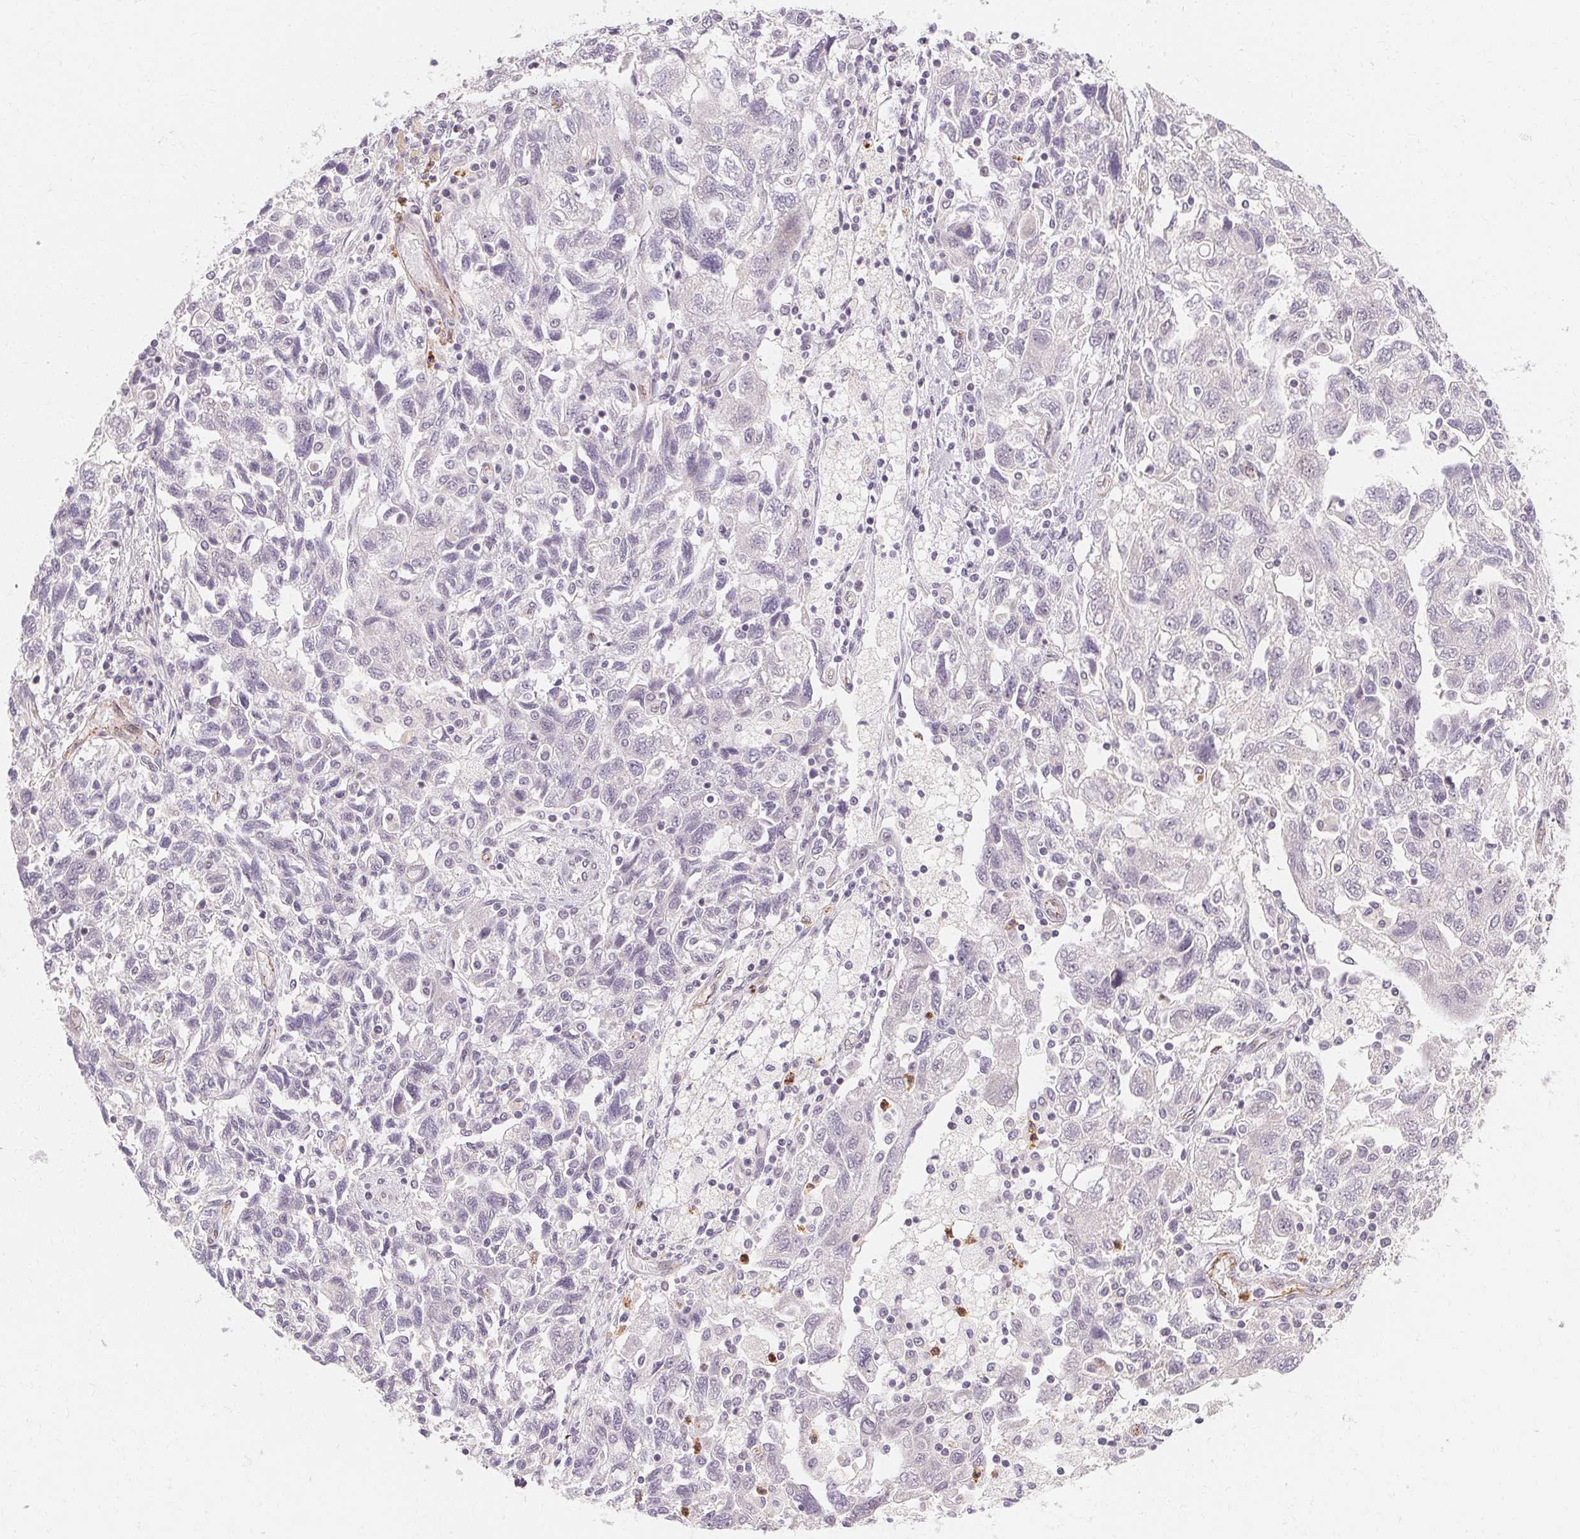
{"staining": {"intensity": "negative", "quantity": "none", "location": "none"}, "tissue": "ovarian cancer", "cell_type": "Tumor cells", "image_type": "cancer", "snomed": [{"axis": "morphology", "description": "Carcinoma, NOS"}, {"axis": "morphology", "description": "Cystadenocarcinoma, serous, NOS"}, {"axis": "topography", "description": "Ovary"}], "caption": "Ovarian cancer was stained to show a protein in brown. There is no significant staining in tumor cells.", "gene": "CLCNKB", "patient": {"sex": "female", "age": 69}}